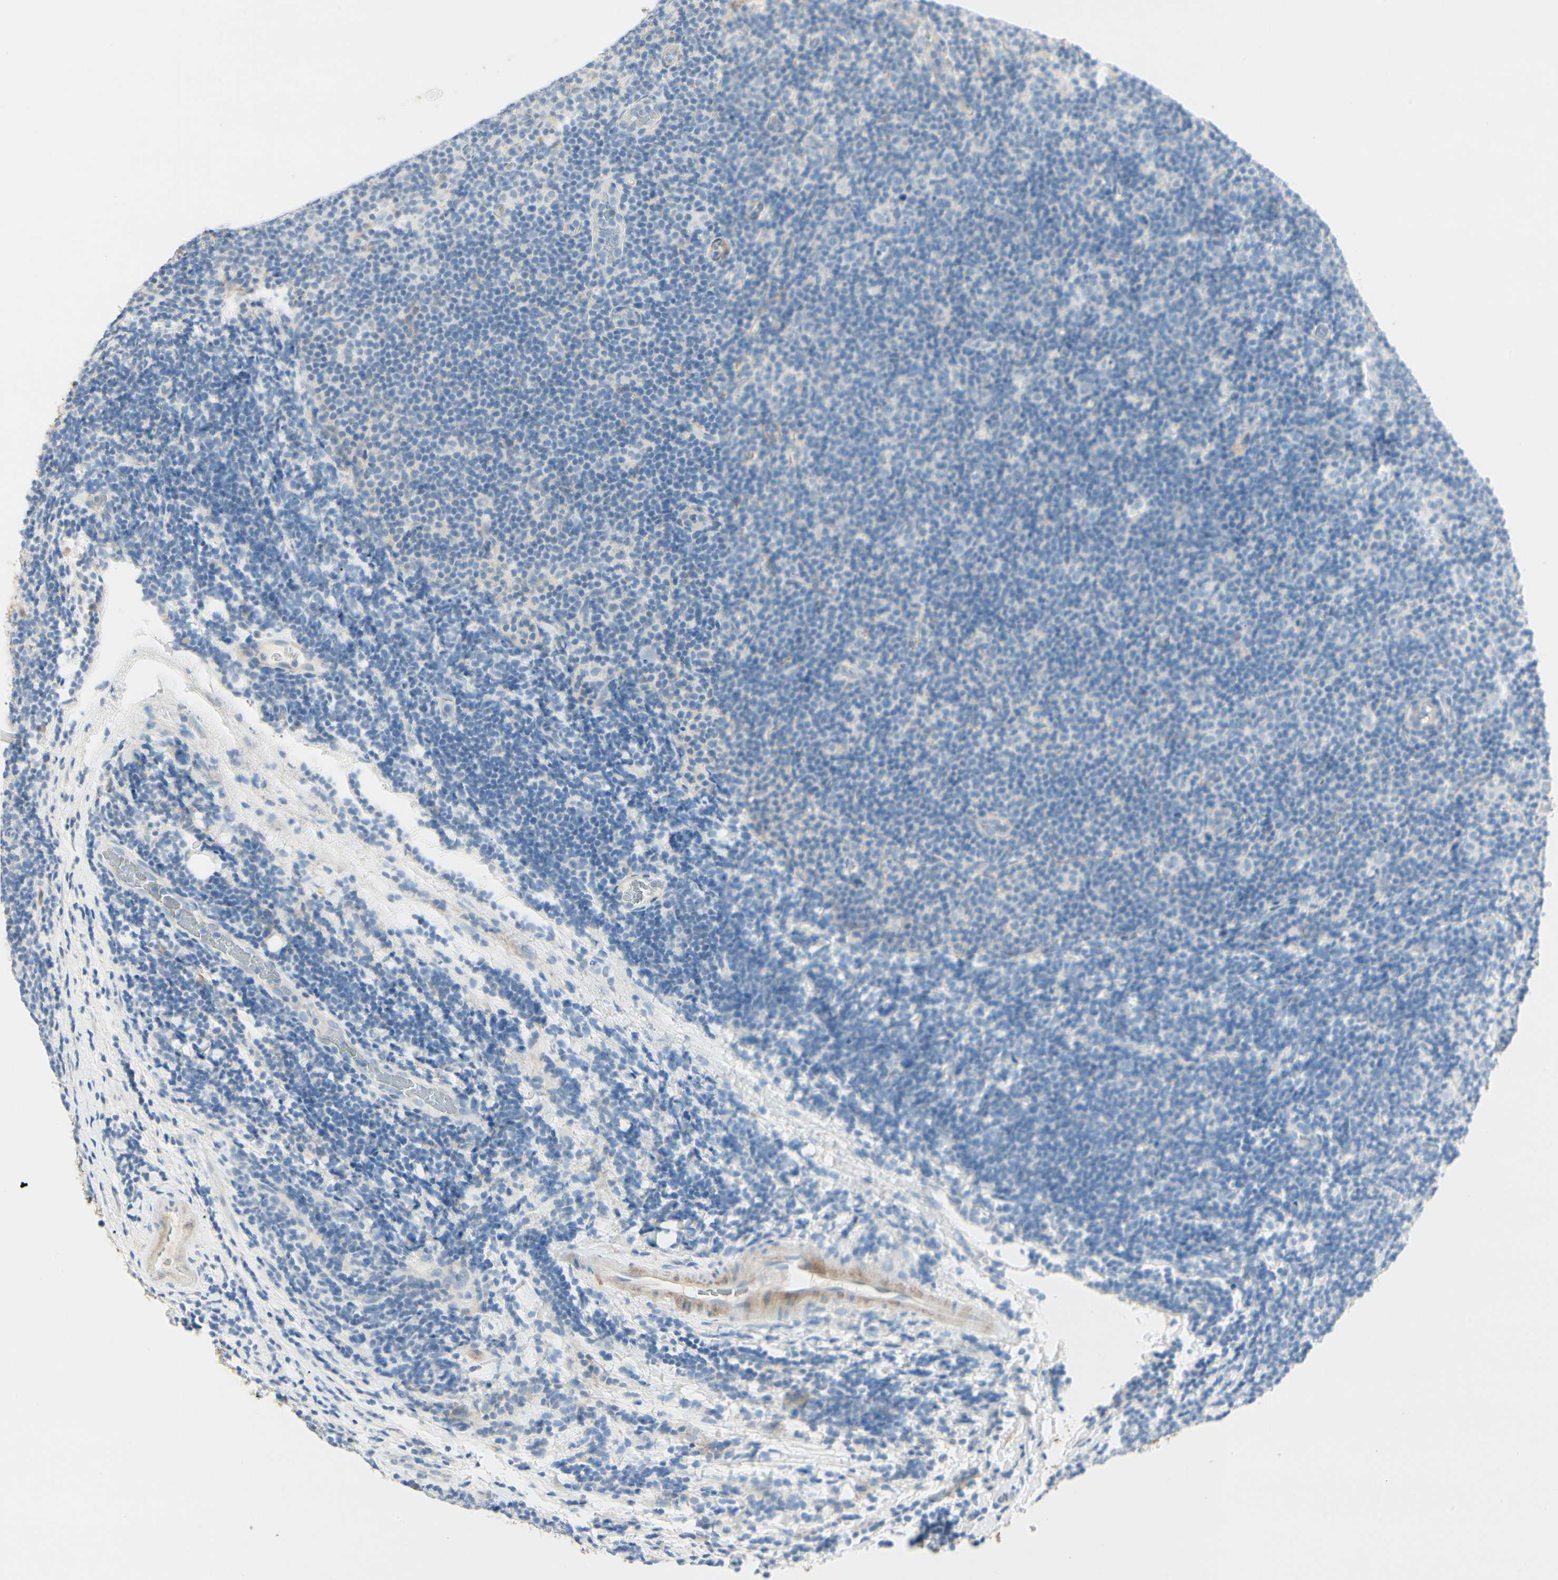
{"staining": {"intensity": "negative", "quantity": "none", "location": "none"}, "tissue": "lymphoma", "cell_type": "Tumor cells", "image_type": "cancer", "snomed": [{"axis": "morphology", "description": "Malignant lymphoma, non-Hodgkin's type, Low grade"}, {"axis": "topography", "description": "Lymph node"}], "caption": "Protein analysis of lymphoma displays no significant positivity in tumor cells. The staining is performed using DAB brown chromogen with nuclei counter-stained in using hematoxylin.", "gene": "AMPH", "patient": {"sex": "male", "age": 83}}